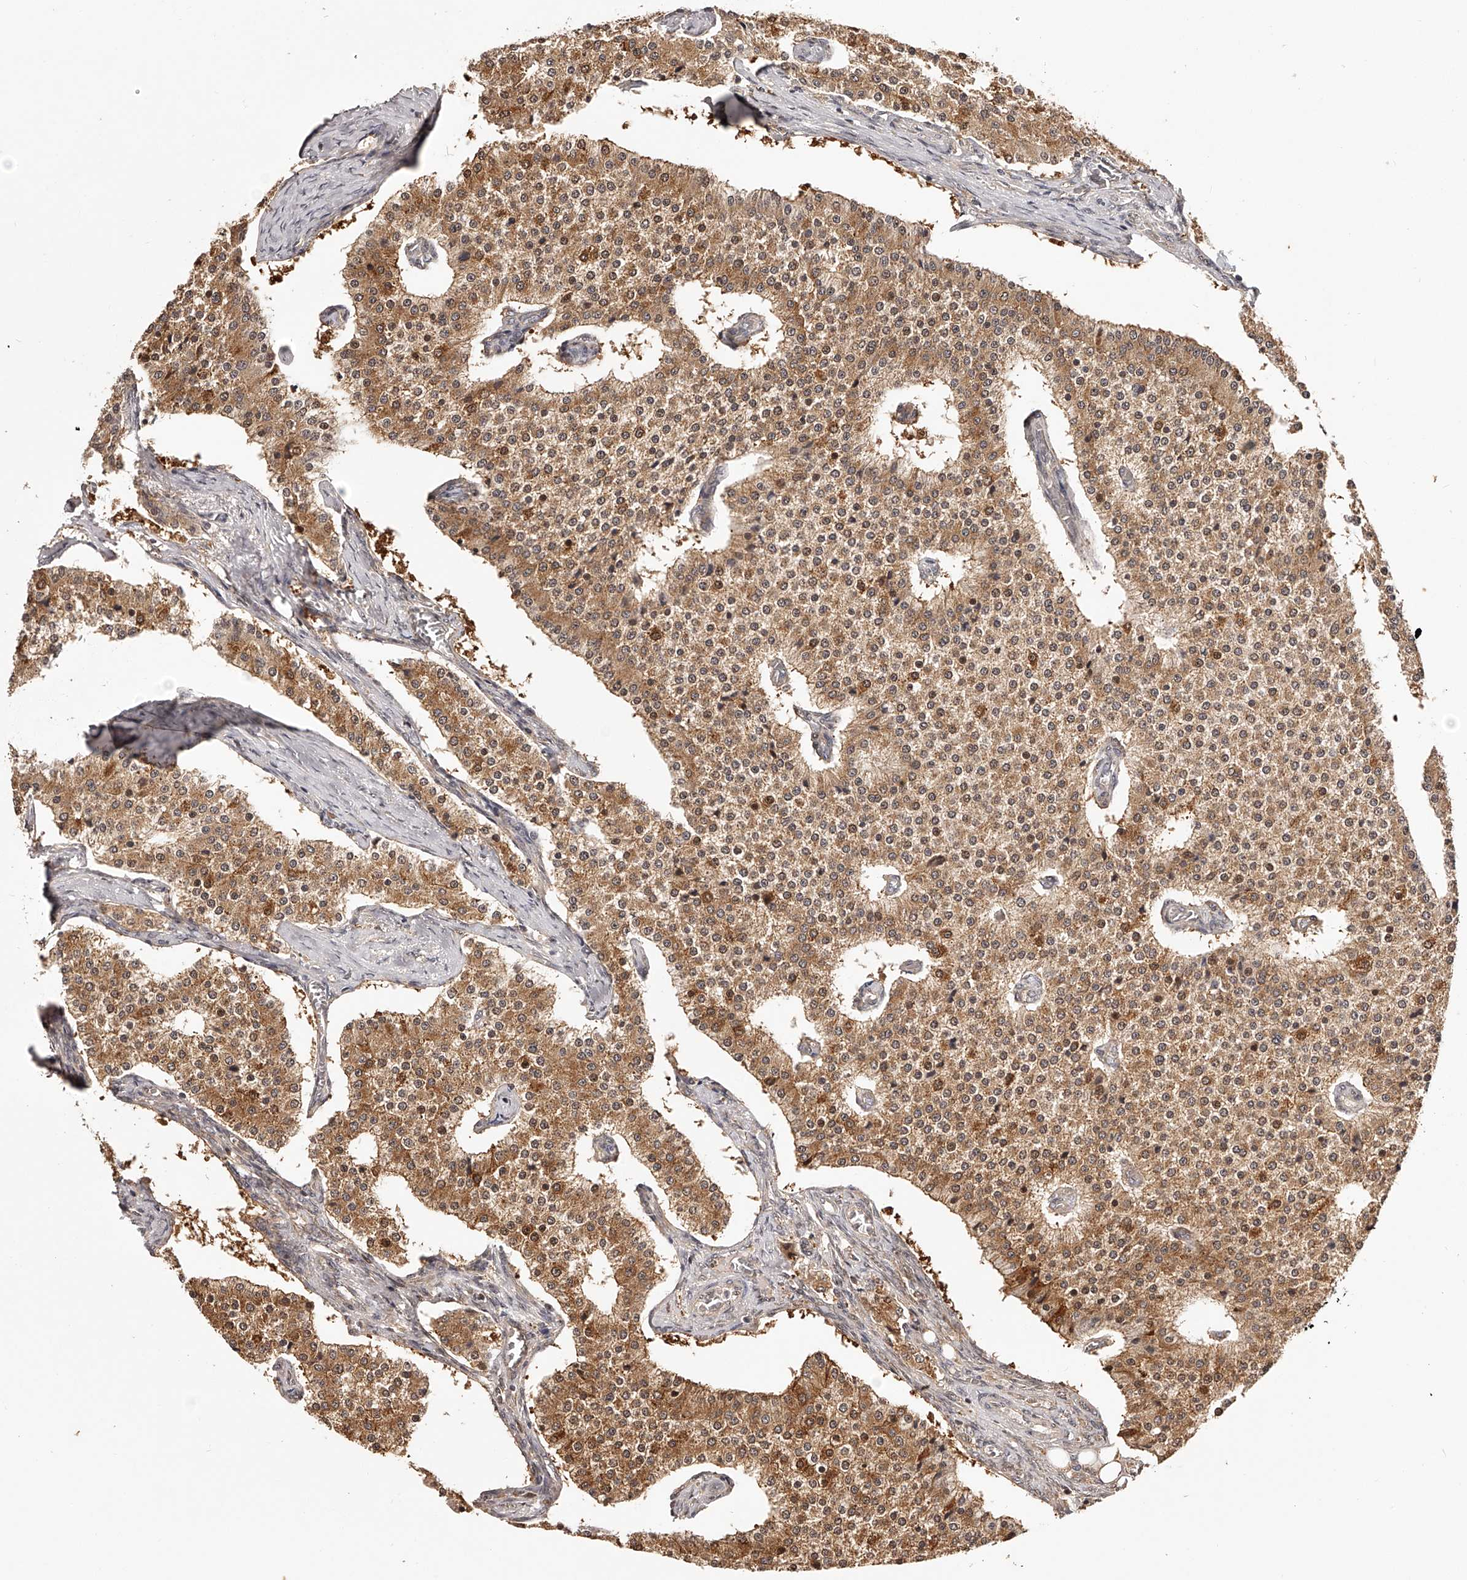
{"staining": {"intensity": "moderate", "quantity": ">75%", "location": "cytoplasmic/membranous"}, "tissue": "carcinoid", "cell_type": "Tumor cells", "image_type": "cancer", "snomed": [{"axis": "morphology", "description": "Carcinoid, malignant, NOS"}, {"axis": "topography", "description": "Colon"}], "caption": "Carcinoid (malignant) was stained to show a protein in brown. There is medium levels of moderate cytoplasmic/membranous expression in approximately >75% of tumor cells.", "gene": "ZNF582", "patient": {"sex": "female", "age": 52}}